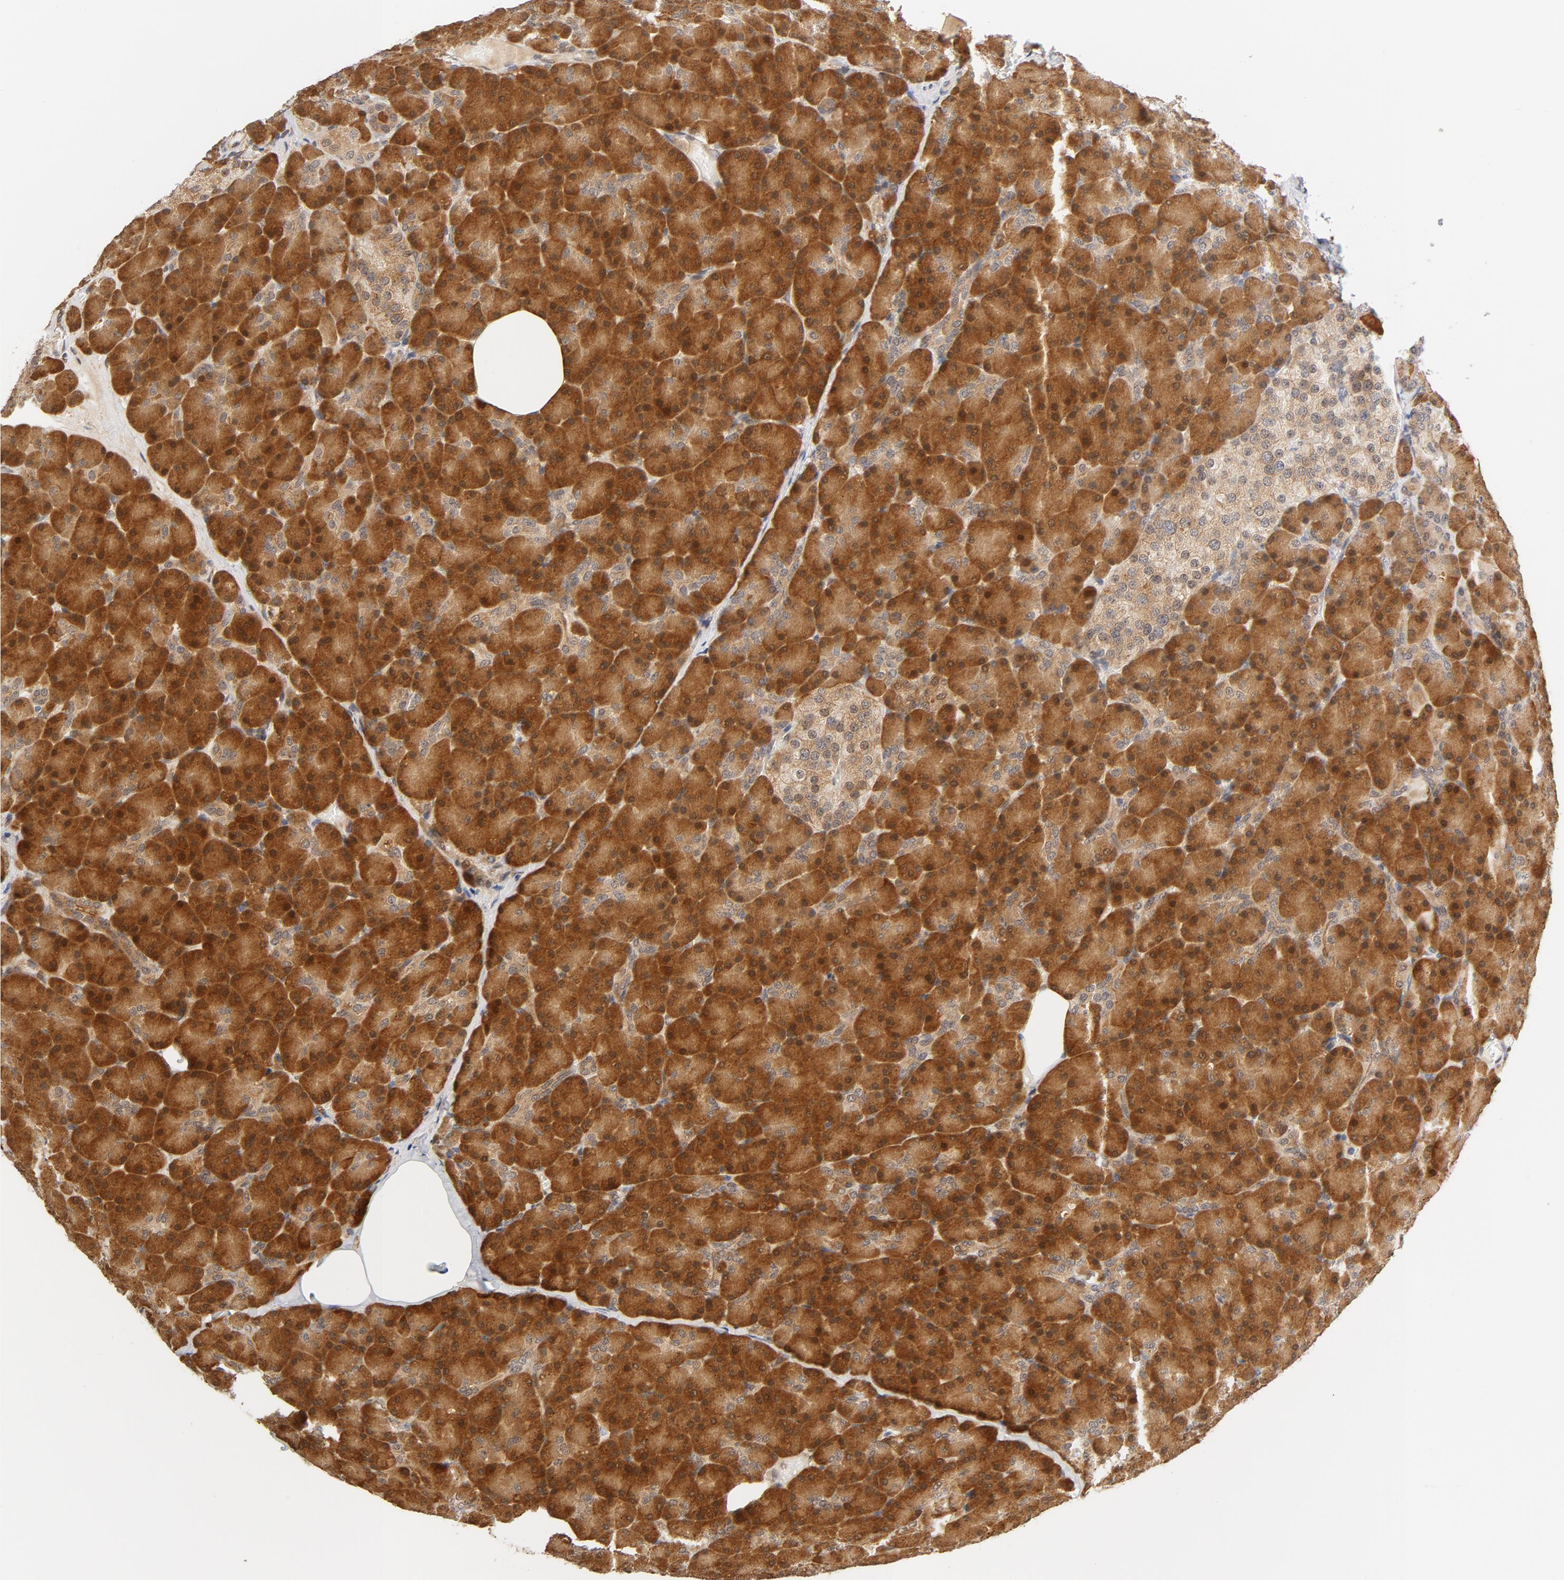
{"staining": {"intensity": "strong", "quantity": ">75%", "location": "cytoplasmic/membranous,nuclear"}, "tissue": "pancreas", "cell_type": "Exocrine glandular cells", "image_type": "normal", "snomed": [{"axis": "morphology", "description": "Normal tissue, NOS"}, {"axis": "topography", "description": "Pancreas"}], "caption": "A high-resolution histopathology image shows immunohistochemistry staining of normal pancreas, which exhibits strong cytoplasmic/membranous,nuclear expression in approximately >75% of exocrine glandular cells.", "gene": "EIF4E", "patient": {"sex": "female", "age": 43}}